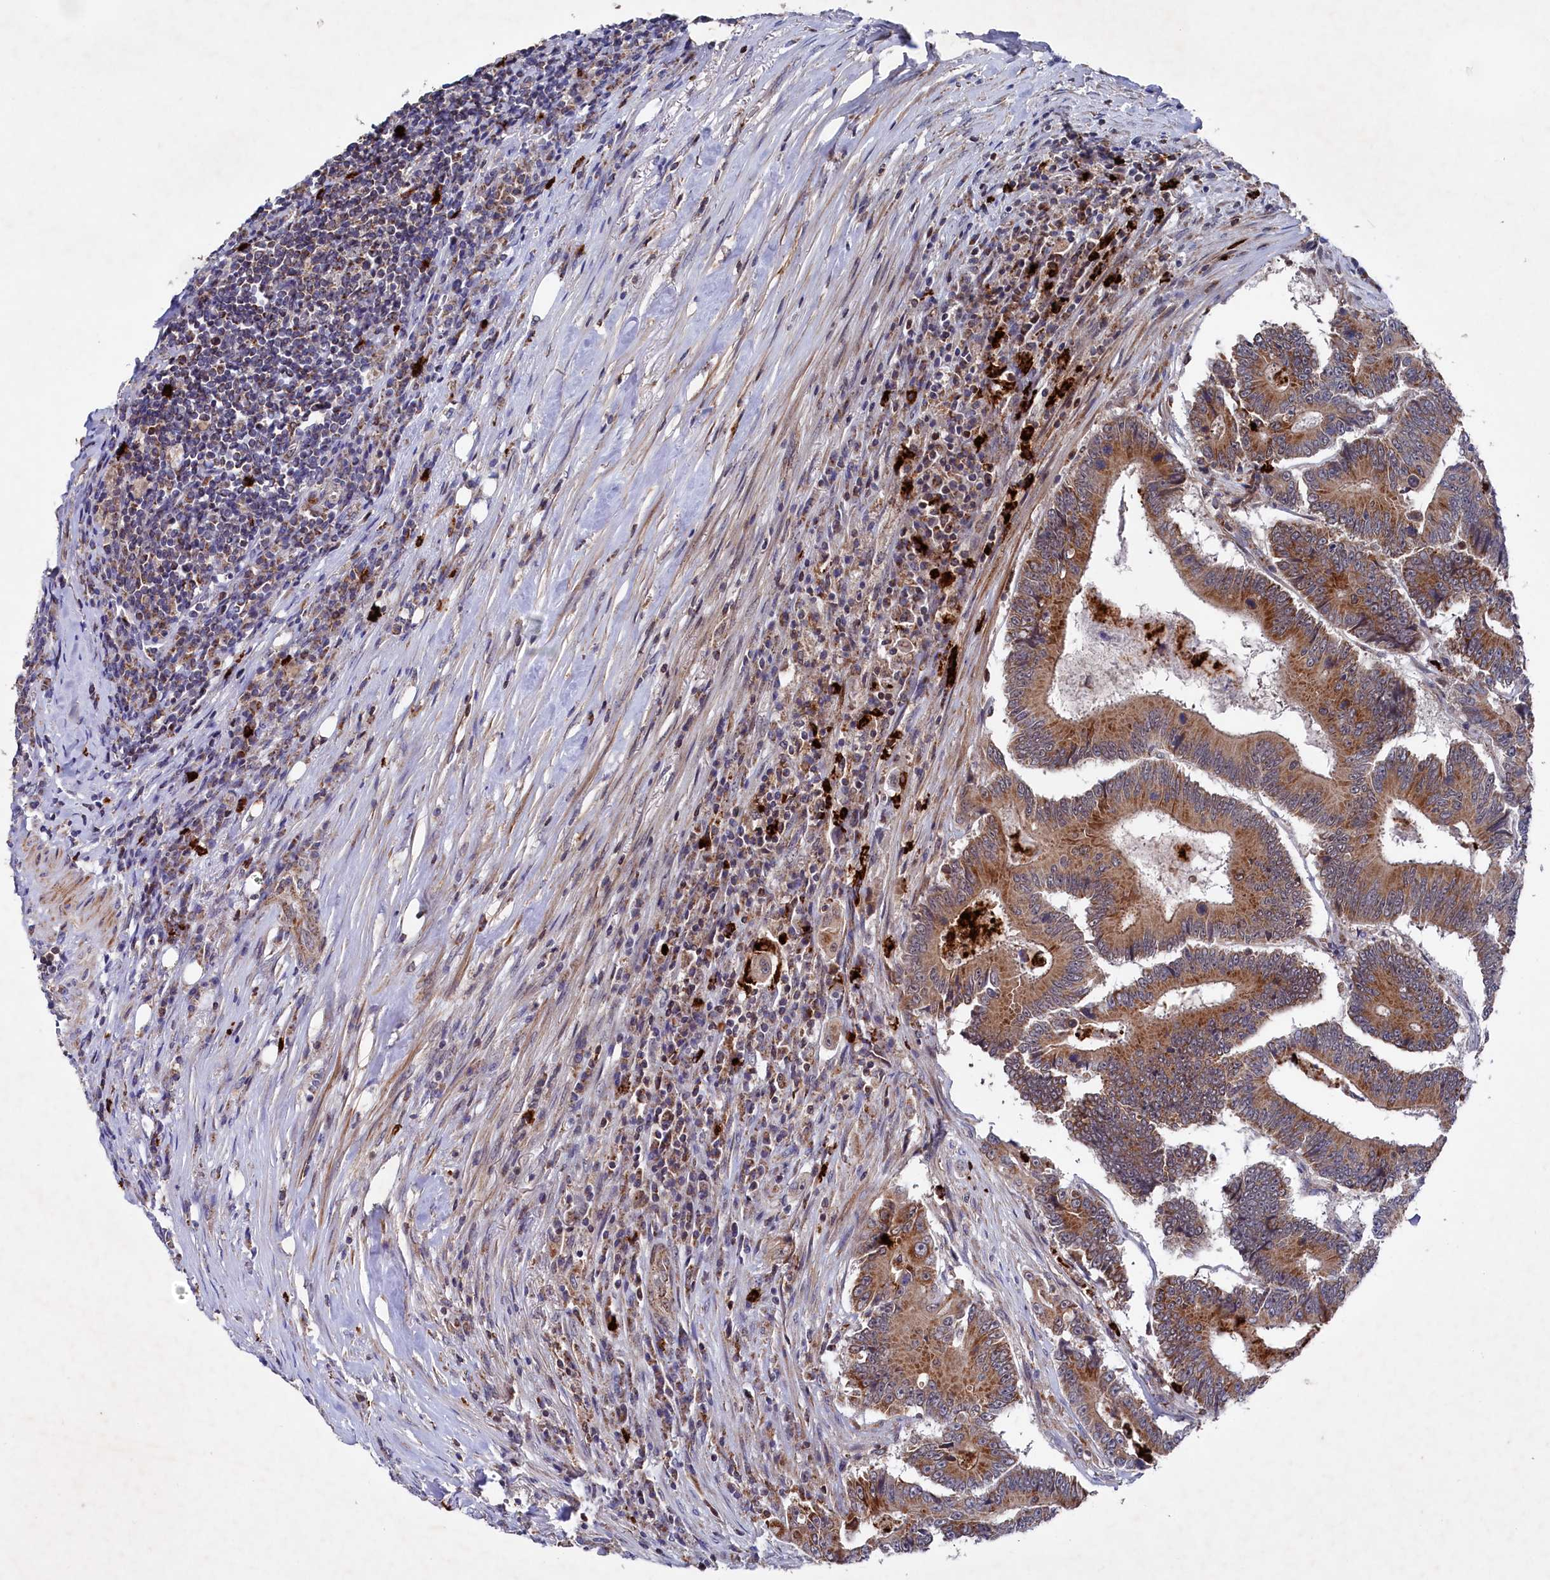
{"staining": {"intensity": "moderate", "quantity": ">75%", "location": "cytoplasmic/membranous"}, "tissue": "colorectal cancer", "cell_type": "Tumor cells", "image_type": "cancer", "snomed": [{"axis": "morphology", "description": "Adenocarcinoma, NOS"}, {"axis": "topography", "description": "Colon"}], "caption": "Immunohistochemistry micrograph of neoplastic tissue: human colorectal cancer stained using immunohistochemistry displays medium levels of moderate protein expression localized specifically in the cytoplasmic/membranous of tumor cells, appearing as a cytoplasmic/membranous brown color.", "gene": "CHCHD1", "patient": {"sex": "male", "age": 83}}